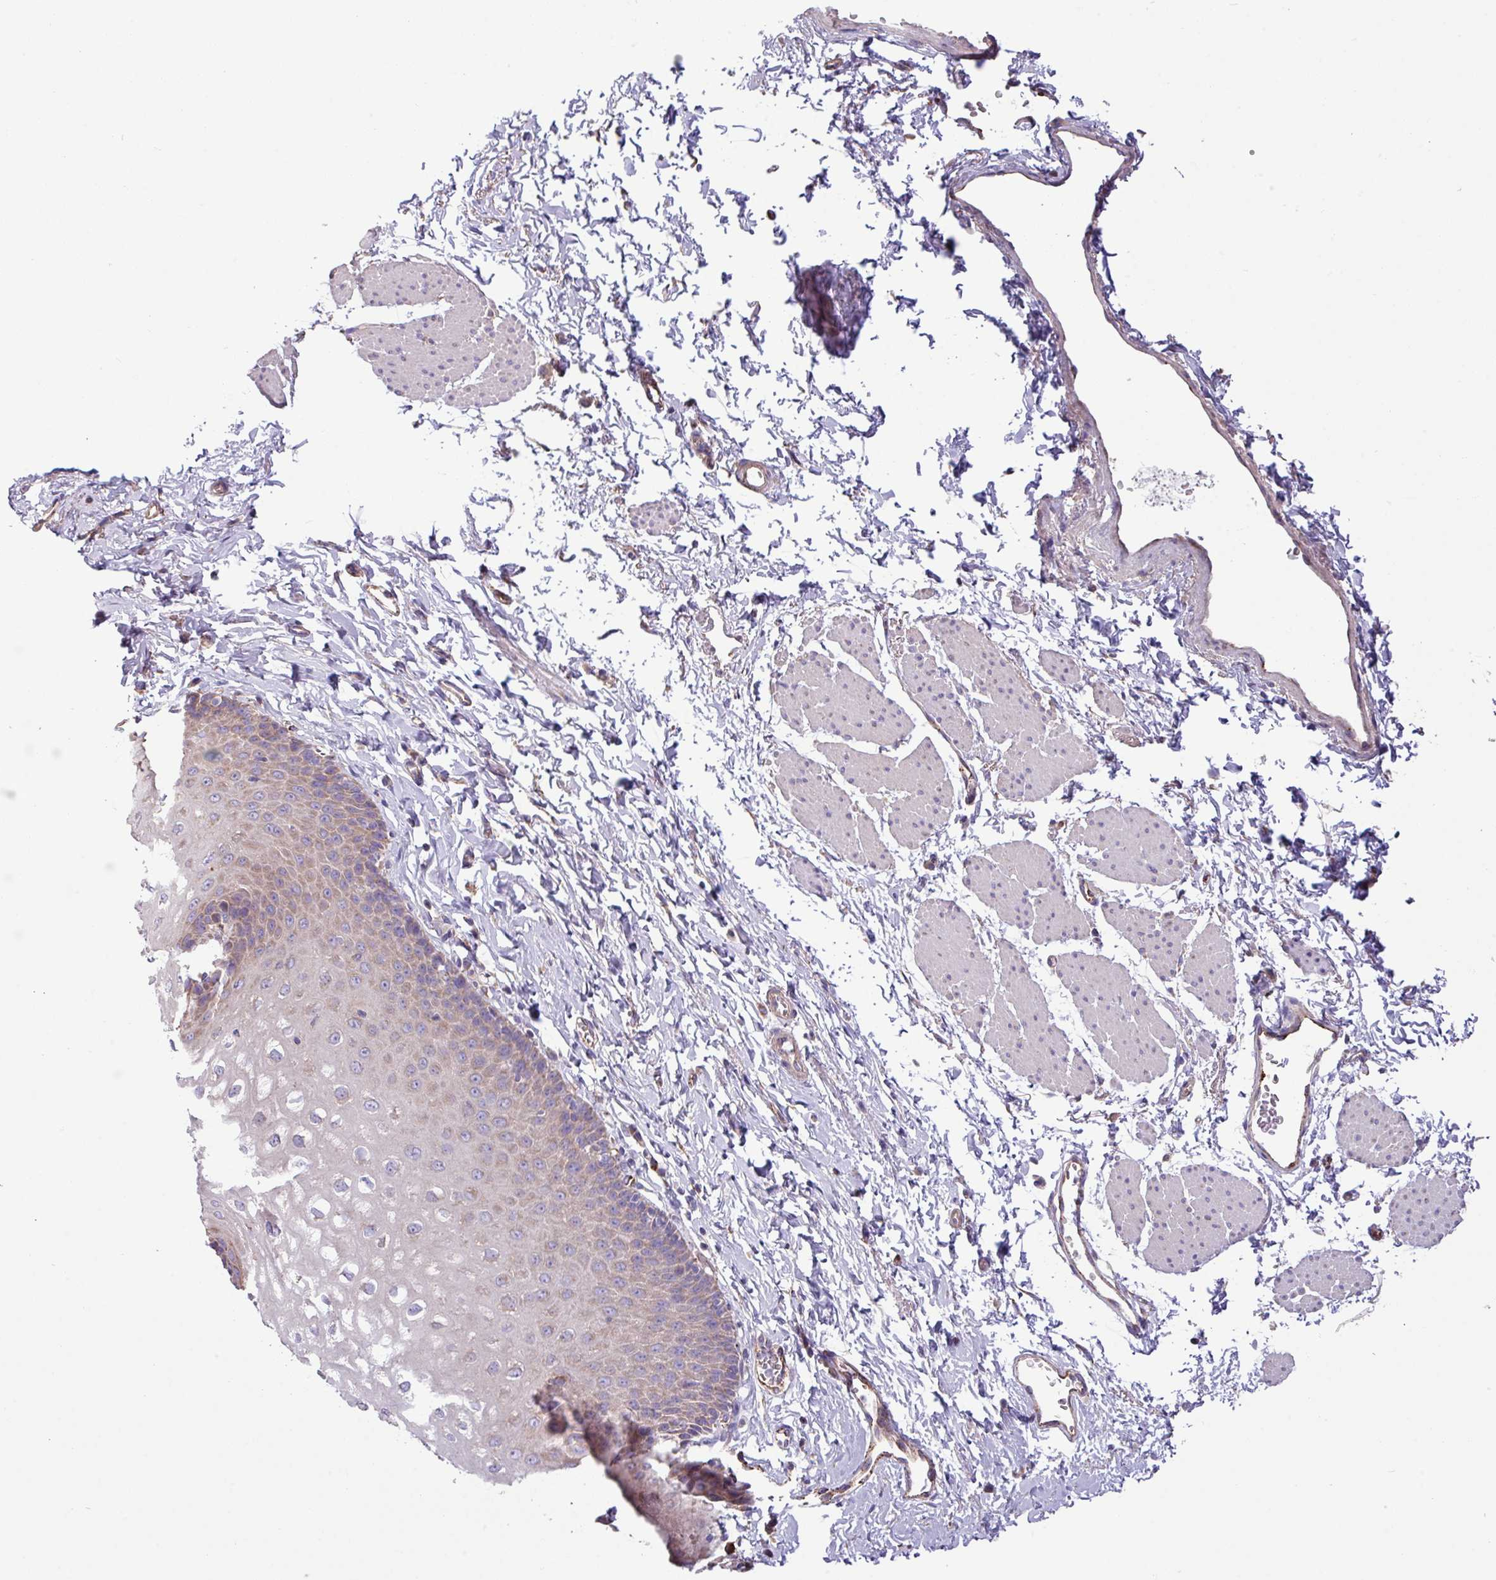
{"staining": {"intensity": "weak", "quantity": "25%-75%", "location": "cytoplasmic/membranous"}, "tissue": "esophagus", "cell_type": "Squamous epithelial cells", "image_type": "normal", "snomed": [{"axis": "morphology", "description": "Normal tissue, NOS"}, {"axis": "topography", "description": "Esophagus"}], "caption": "This histopathology image displays IHC staining of benign human esophagus, with low weak cytoplasmic/membranous expression in approximately 25%-75% of squamous epithelial cells.", "gene": "PPM1J", "patient": {"sex": "male", "age": 70}}